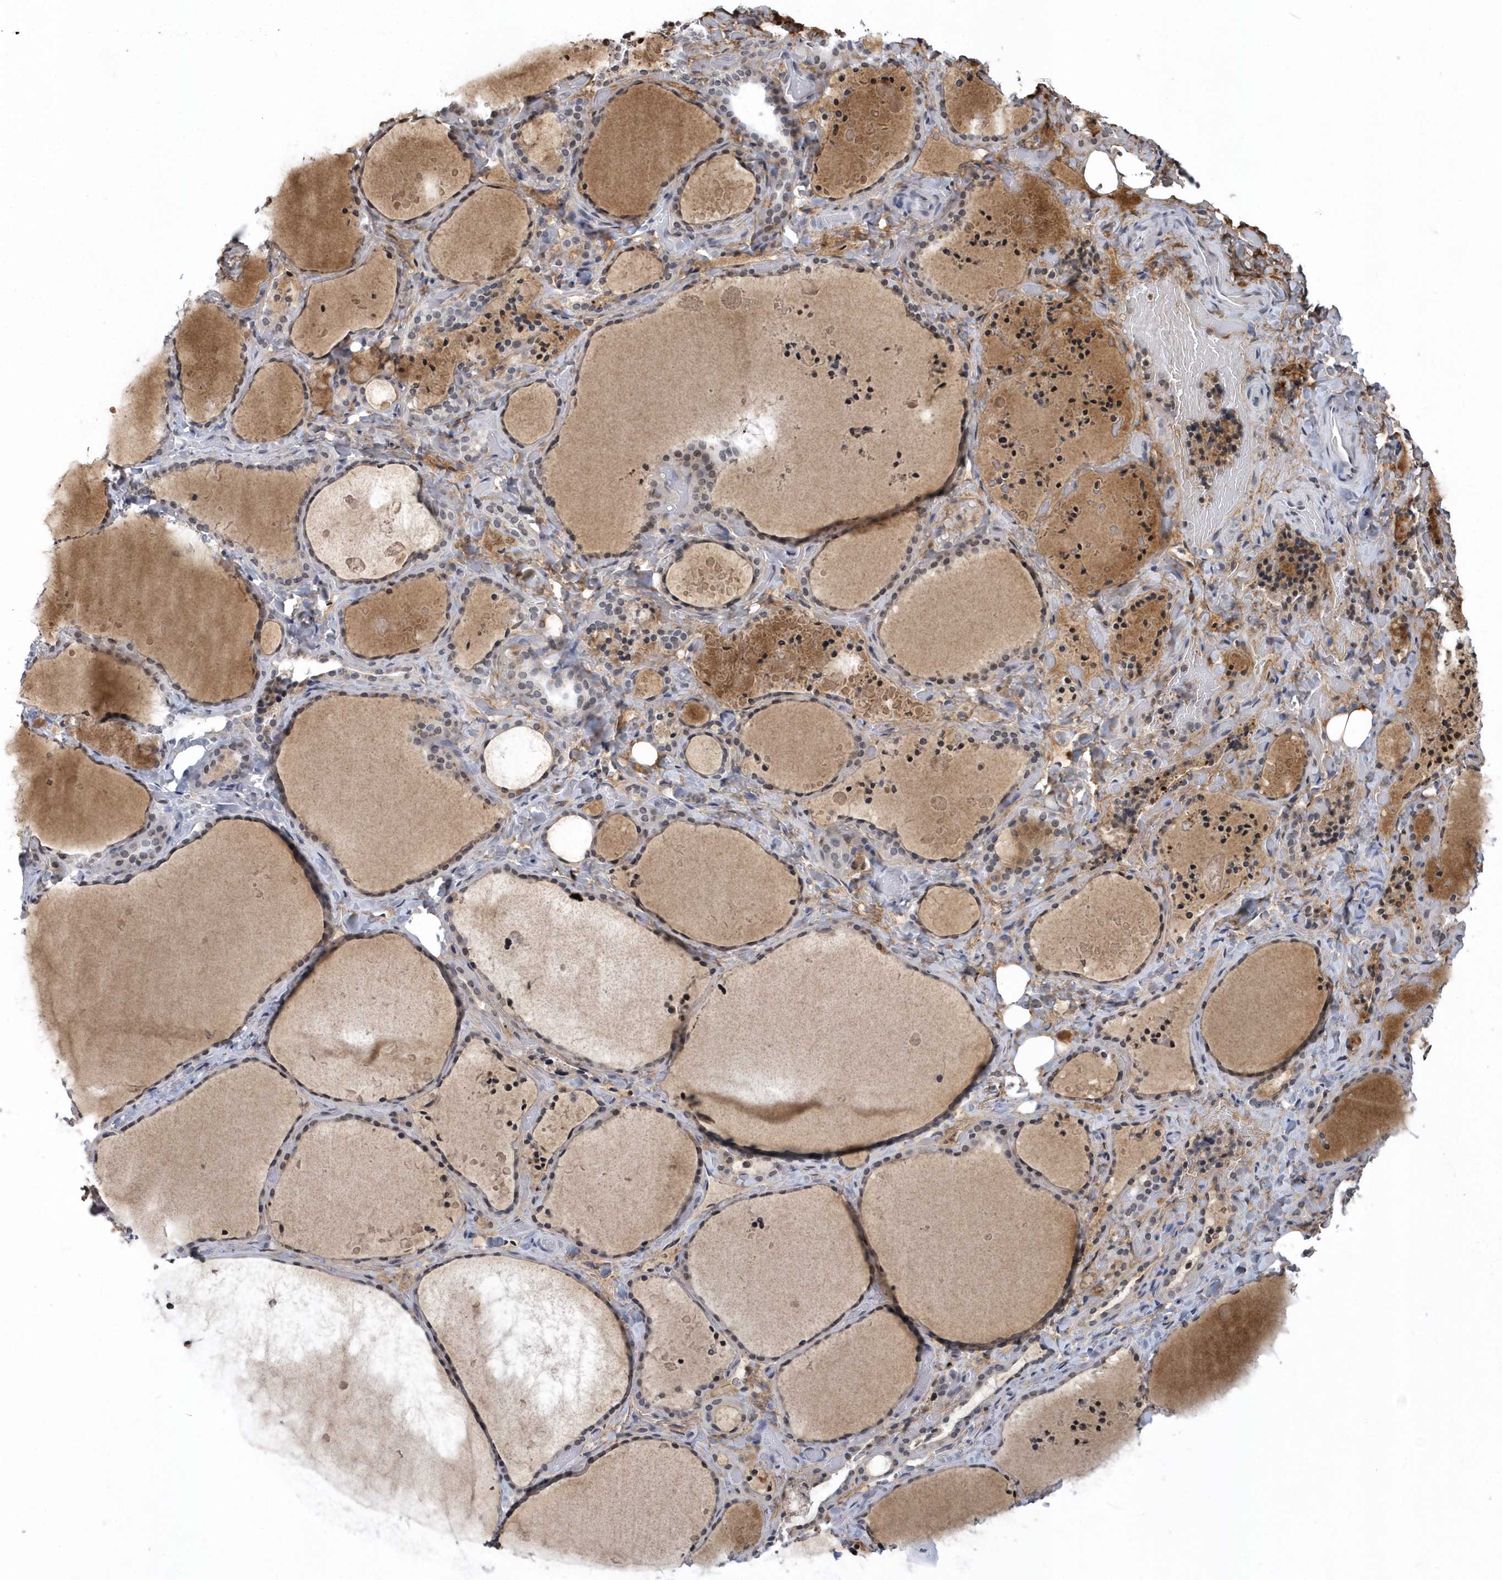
{"staining": {"intensity": "moderate", "quantity": "25%-75%", "location": "cytoplasmic/membranous"}, "tissue": "thyroid gland", "cell_type": "Glandular cells", "image_type": "normal", "snomed": [{"axis": "morphology", "description": "Normal tissue, NOS"}, {"axis": "topography", "description": "Thyroid gland"}], "caption": "Normal thyroid gland demonstrates moderate cytoplasmic/membranous expression in about 25%-75% of glandular cells (DAB IHC with brightfield microscopy, high magnification)..", "gene": "VWA5B2", "patient": {"sex": "female", "age": 44}}